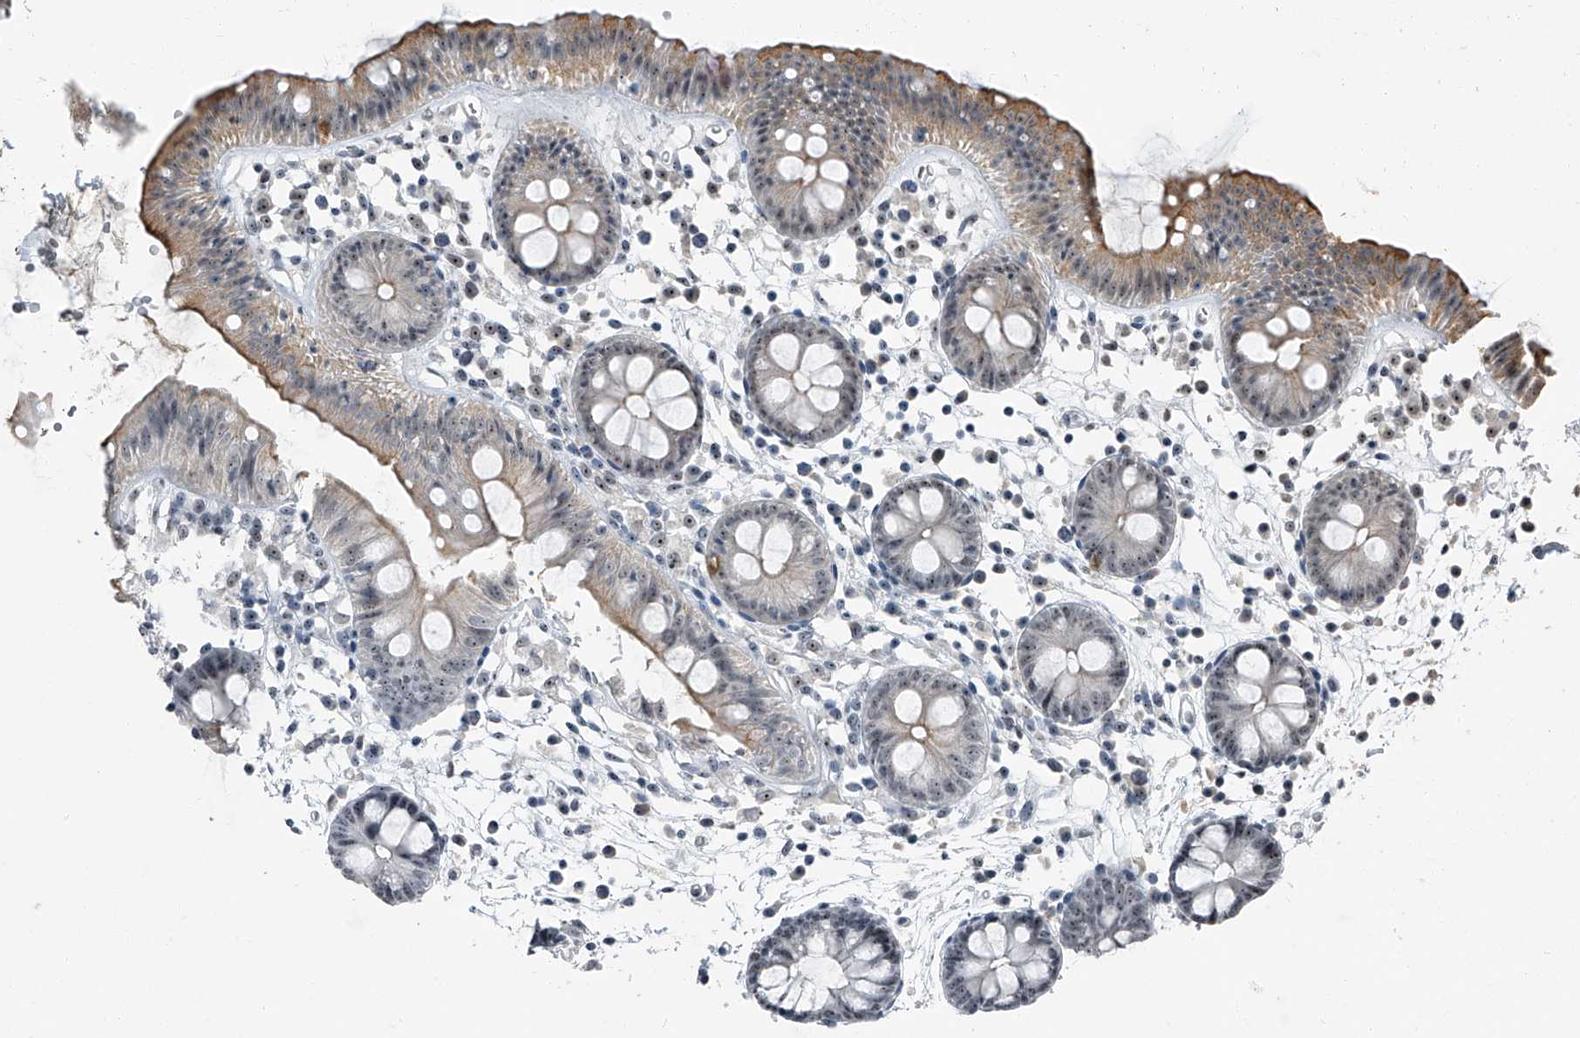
{"staining": {"intensity": "weak", "quantity": ">75%", "location": "cytoplasmic/membranous"}, "tissue": "colon", "cell_type": "Endothelial cells", "image_type": "normal", "snomed": [{"axis": "morphology", "description": "Normal tissue, NOS"}, {"axis": "topography", "description": "Colon"}], "caption": "This is an image of immunohistochemistry (IHC) staining of benign colon, which shows weak staining in the cytoplasmic/membranous of endothelial cells.", "gene": "TCOF1", "patient": {"sex": "male", "age": 56}}